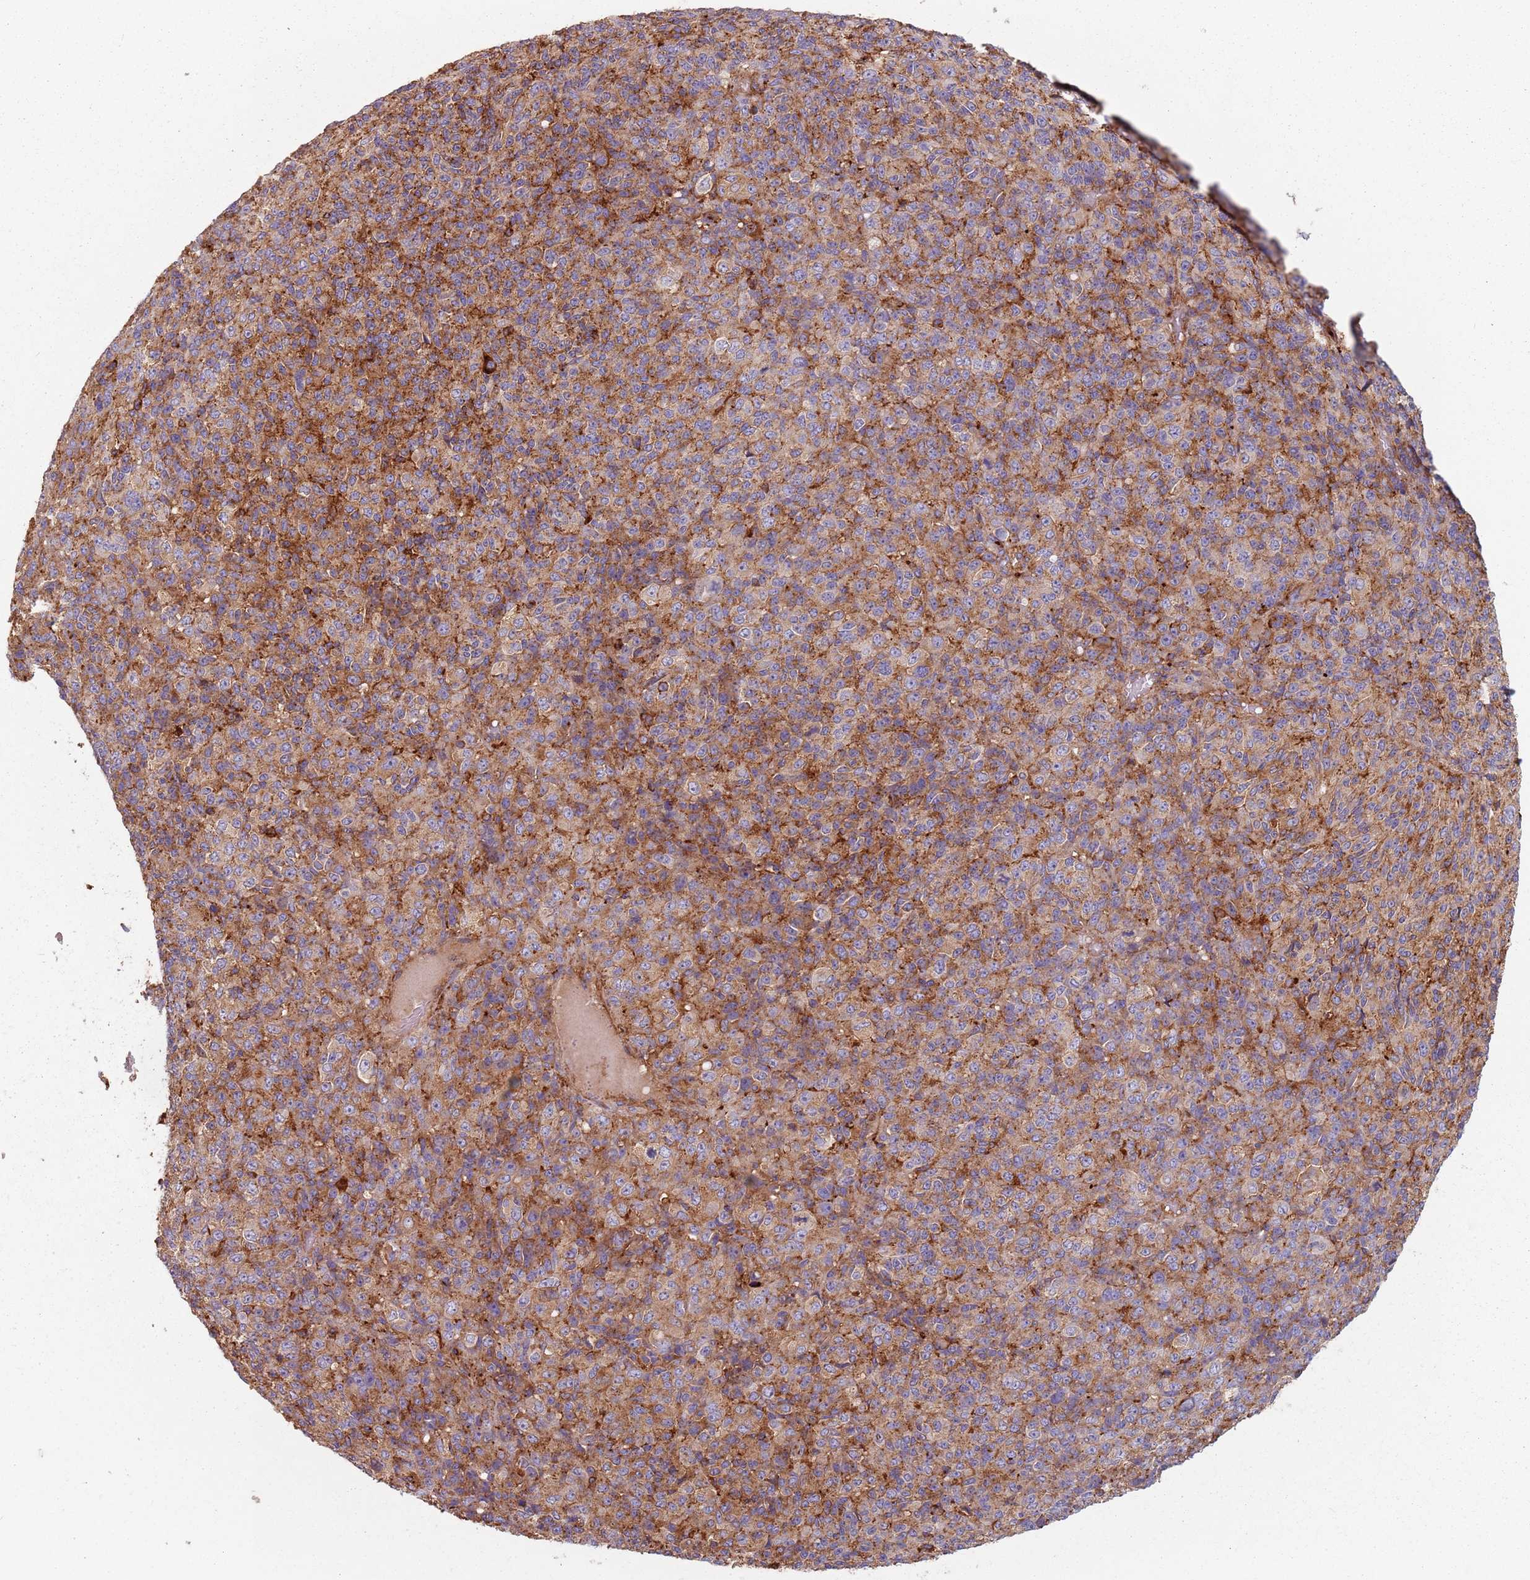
{"staining": {"intensity": "strong", "quantity": "25%-75%", "location": "cytoplasmic/membranous"}, "tissue": "melanoma", "cell_type": "Tumor cells", "image_type": "cancer", "snomed": [{"axis": "morphology", "description": "Malignant melanoma, Metastatic site"}, {"axis": "topography", "description": "Brain"}], "caption": "Protein expression analysis of human melanoma reveals strong cytoplasmic/membranous expression in approximately 25%-75% of tumor cells.", "gene": "TPD52L2", "patient": {"sex": "female", "age": 56}}